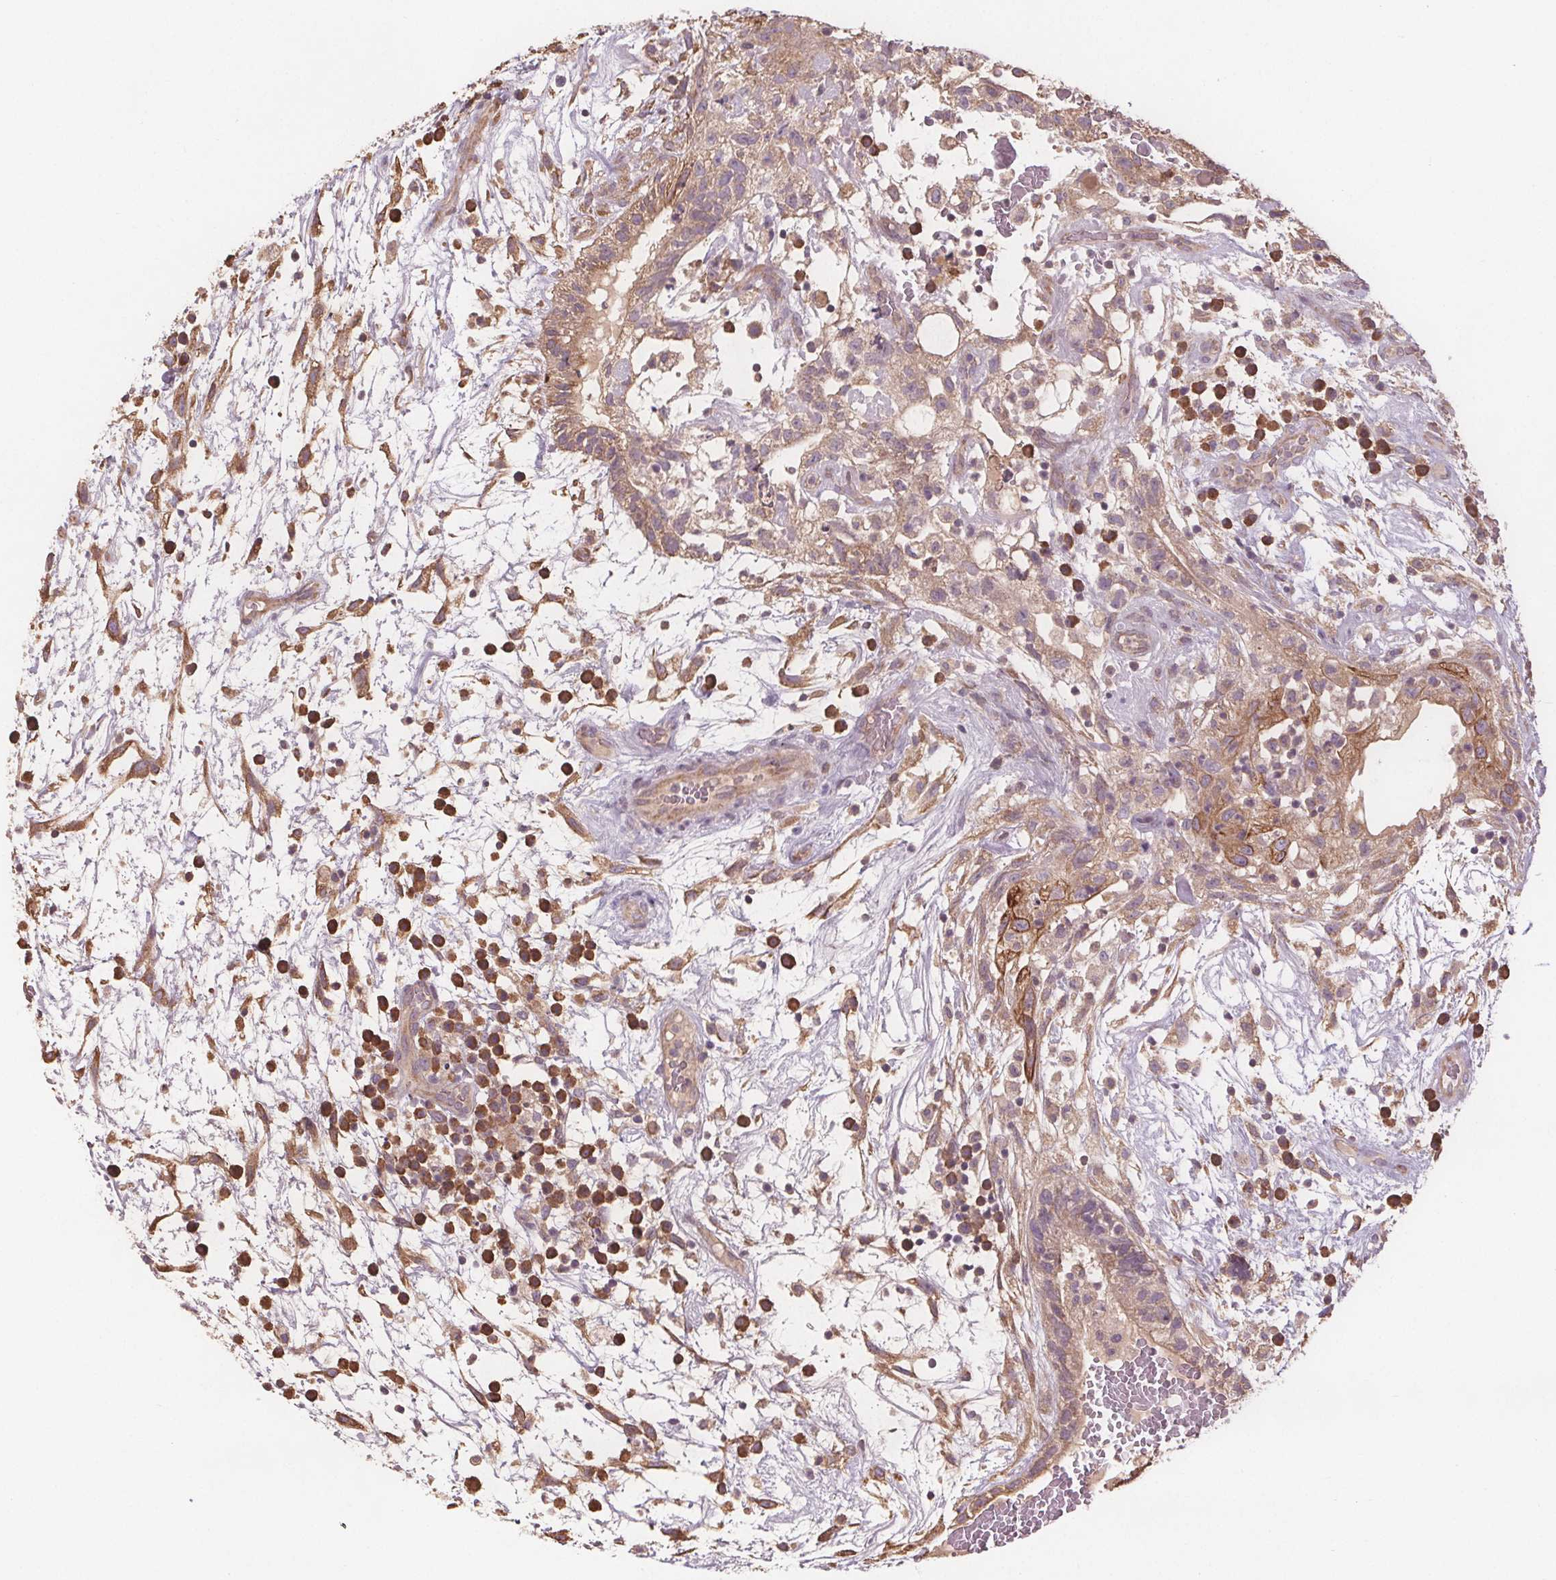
{"staining": {"intensity": "weak", "quantity": ">75%", "location": "cytoplasmic/membranous"}, "tissue": "testis cancer", "cell_type": "Tumor cells", "image_type": "cancer", "snomed": [{"axis": "morphology", "description": "Normal tissue, NOS"}, {"axis": "morphology", "description": "Carcinoma, Embryonal, NOS"}, {"axis": "topography", "description": "Testis"}], "caption": "Testis cancer stained with immunohistochemistry demonstrates weak cytoplasmic/membranous expression in approximately >75% of tumor cells.", "gene": "TMEM80", "patient": {"sex": "male", "age": 32}}